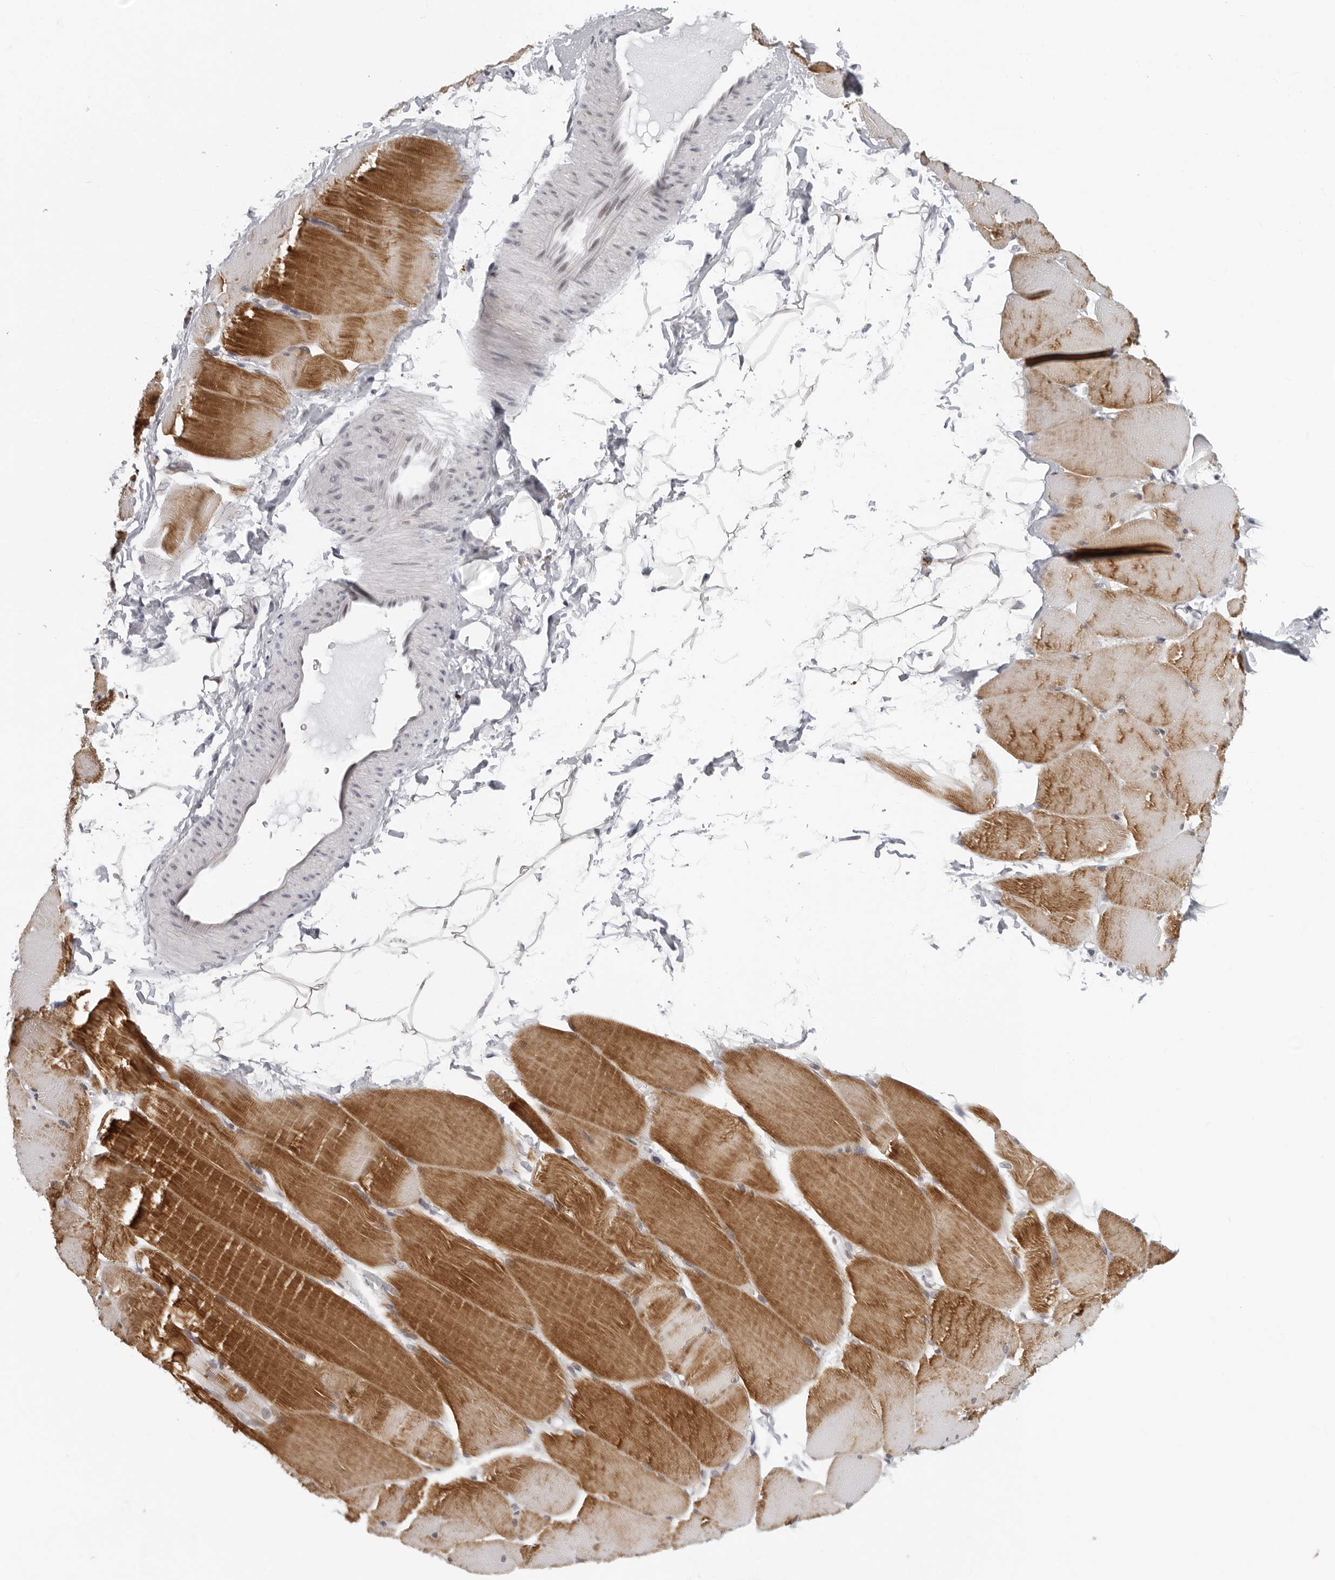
{"staining": {"intensity": "moderate", "quantity": ">75%", "location": "cytoplasmic/membranous"}, "tissue": "skeletal muscle", "cell_type": "Myocytes", "image_type": "normal", "snomed": [{"axis": "morphology", "description": "Normal tissue, NOS"}, {"axis": "topography", "description": "Skeletal muscle"}, {"axis": "topography", "description": "Parathyroid gland"}], "caption": "Immunohistochemistry (IHC) histopathology image of benign skeletal muscle: human skeletal muscle stained using IHC displays medium levels of moderate protein expression localized specifically in the cytoplasmic/membranous of myocytes, appearing as a cytoplasmic/membranous brown color.", "gene": "PIP4K2C", "patient": {"sex": "female", "age": 37}}